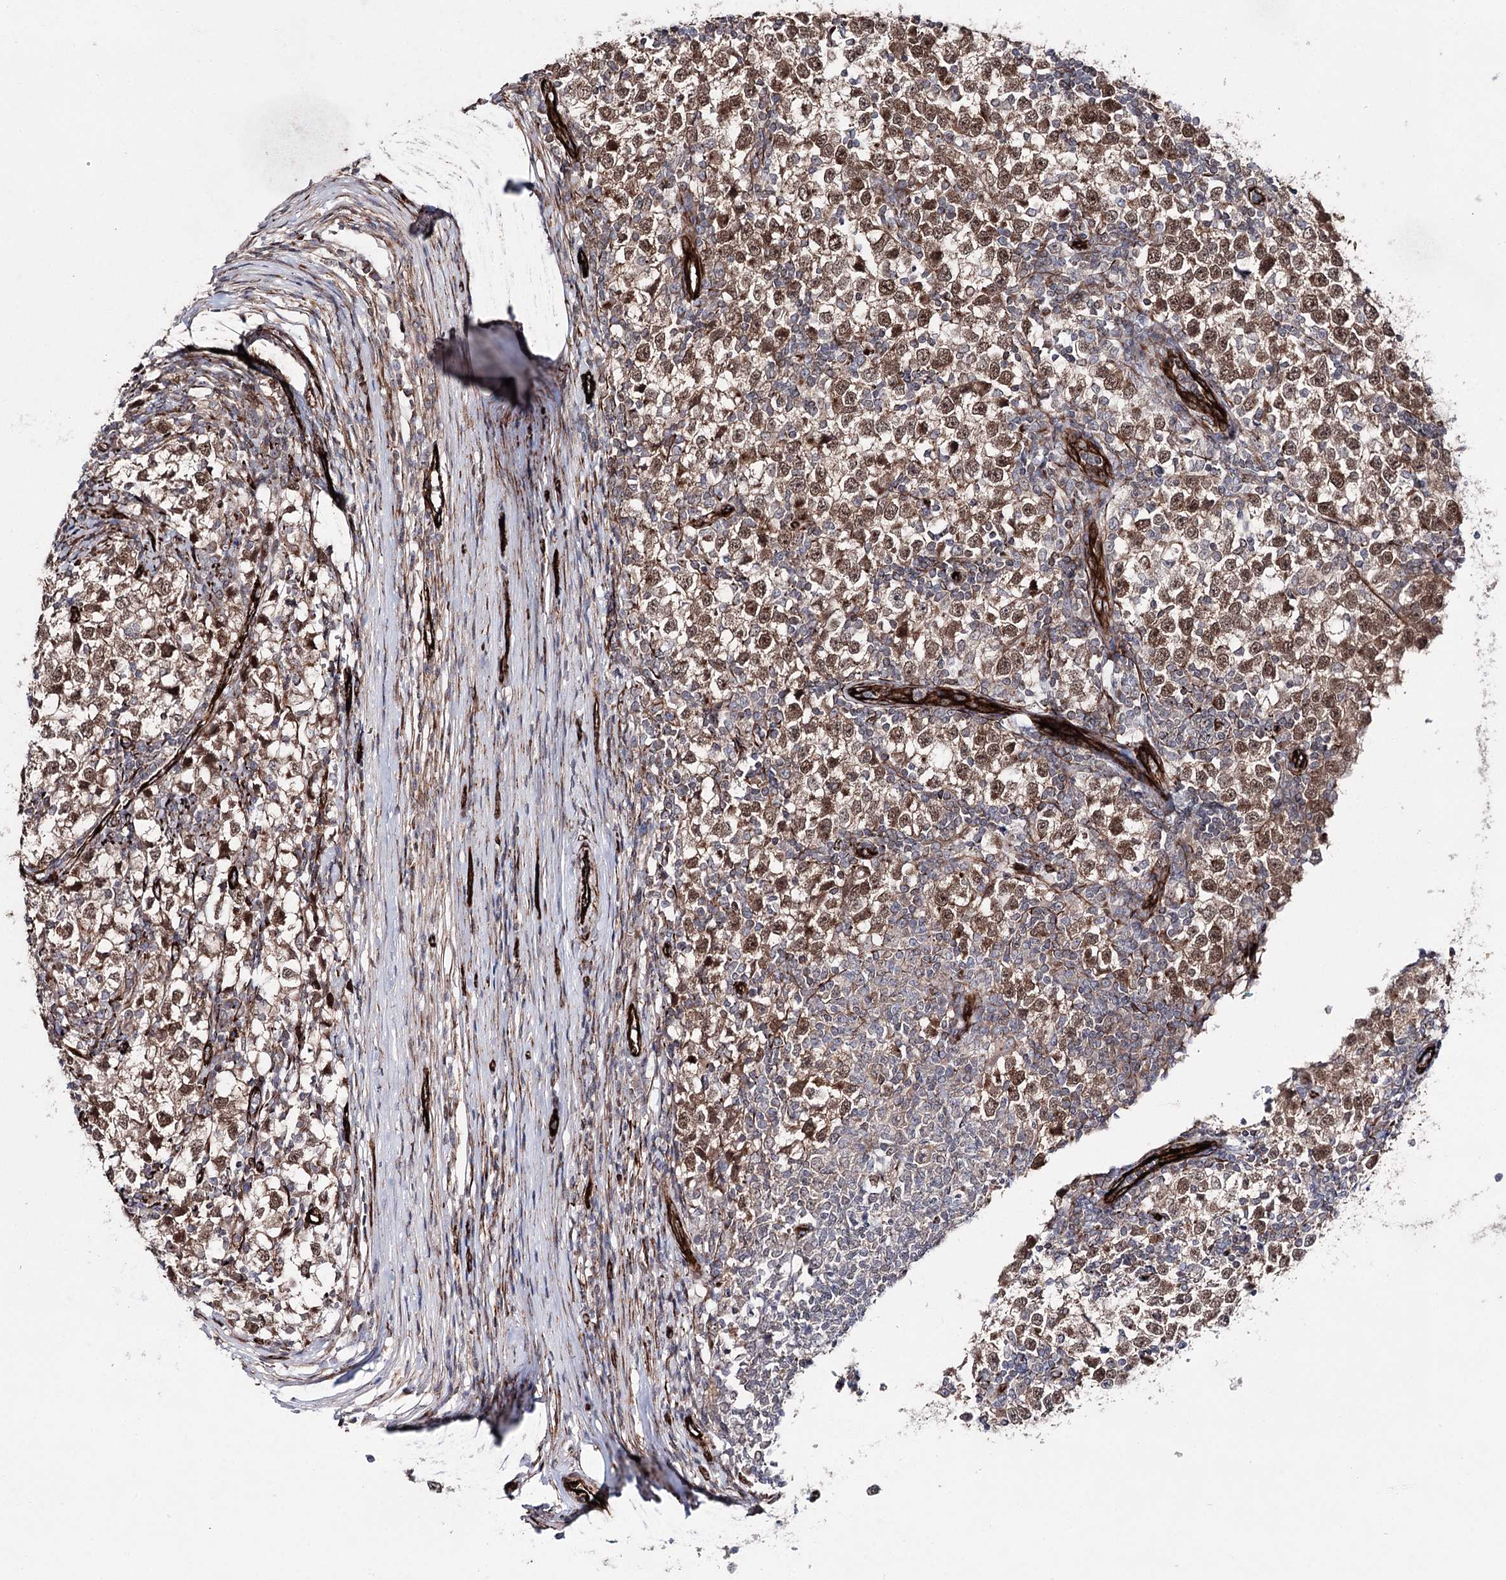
{"staining": {"intensity": "moderate", "quantity": ">75%", "location": "nuclear"}, "tissue": "testis cancer", "cell_type": "Tumor cells", "image_type": "cancer", "snomed": [{"axis": "morphology", "description": "Seminoma, NOS"}, {"axis": "topography", "description": "Testis"}], "caption": "Tumor cells reveal medium levels of moderate nuclear positivity in about >75% of cells in human testis seminoma.", "gene": "MIB1", "patient": {"sex": "male", "age": 65}}